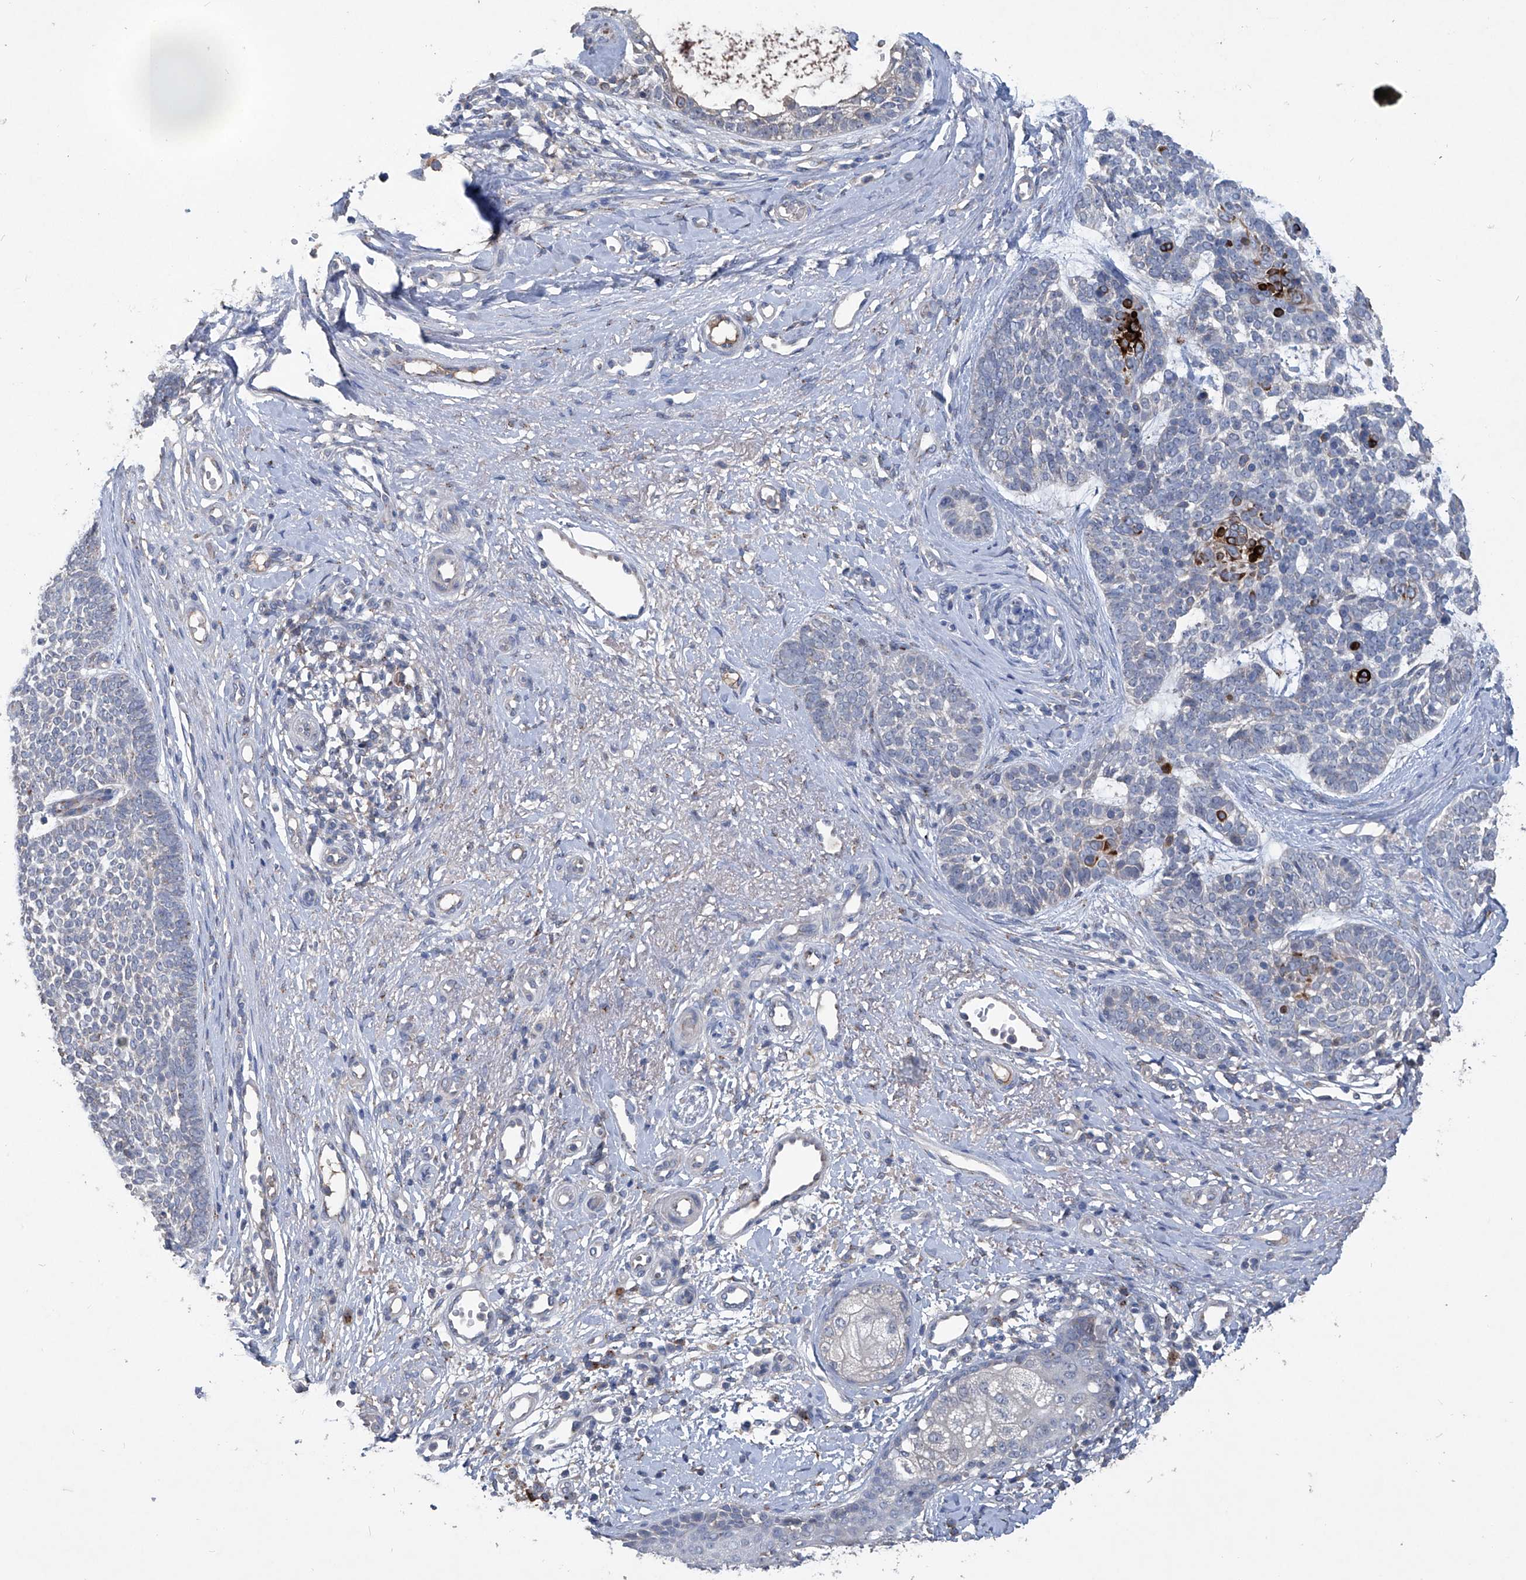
{"staining": {"intensity": "strong", "quantity": "<25%", "location": "cytoplasmic/membranous"}, "tissue": "skin cancer", "cell_type": "Tumor cells", "image_type": "cancer", "snomed": [{"axis": "morphology", "description": "Basal cell carcinoma"}, {"axis": "topography", "description": "Skin"}], "caption": "A histopathology image of skin basal cell carcinoma stained for a protein reveals strong cytoplasmic/membranous brown staining in tumor cells.", "gene": "PCSK5", "patient": {"sex": "female", "age": 81}}